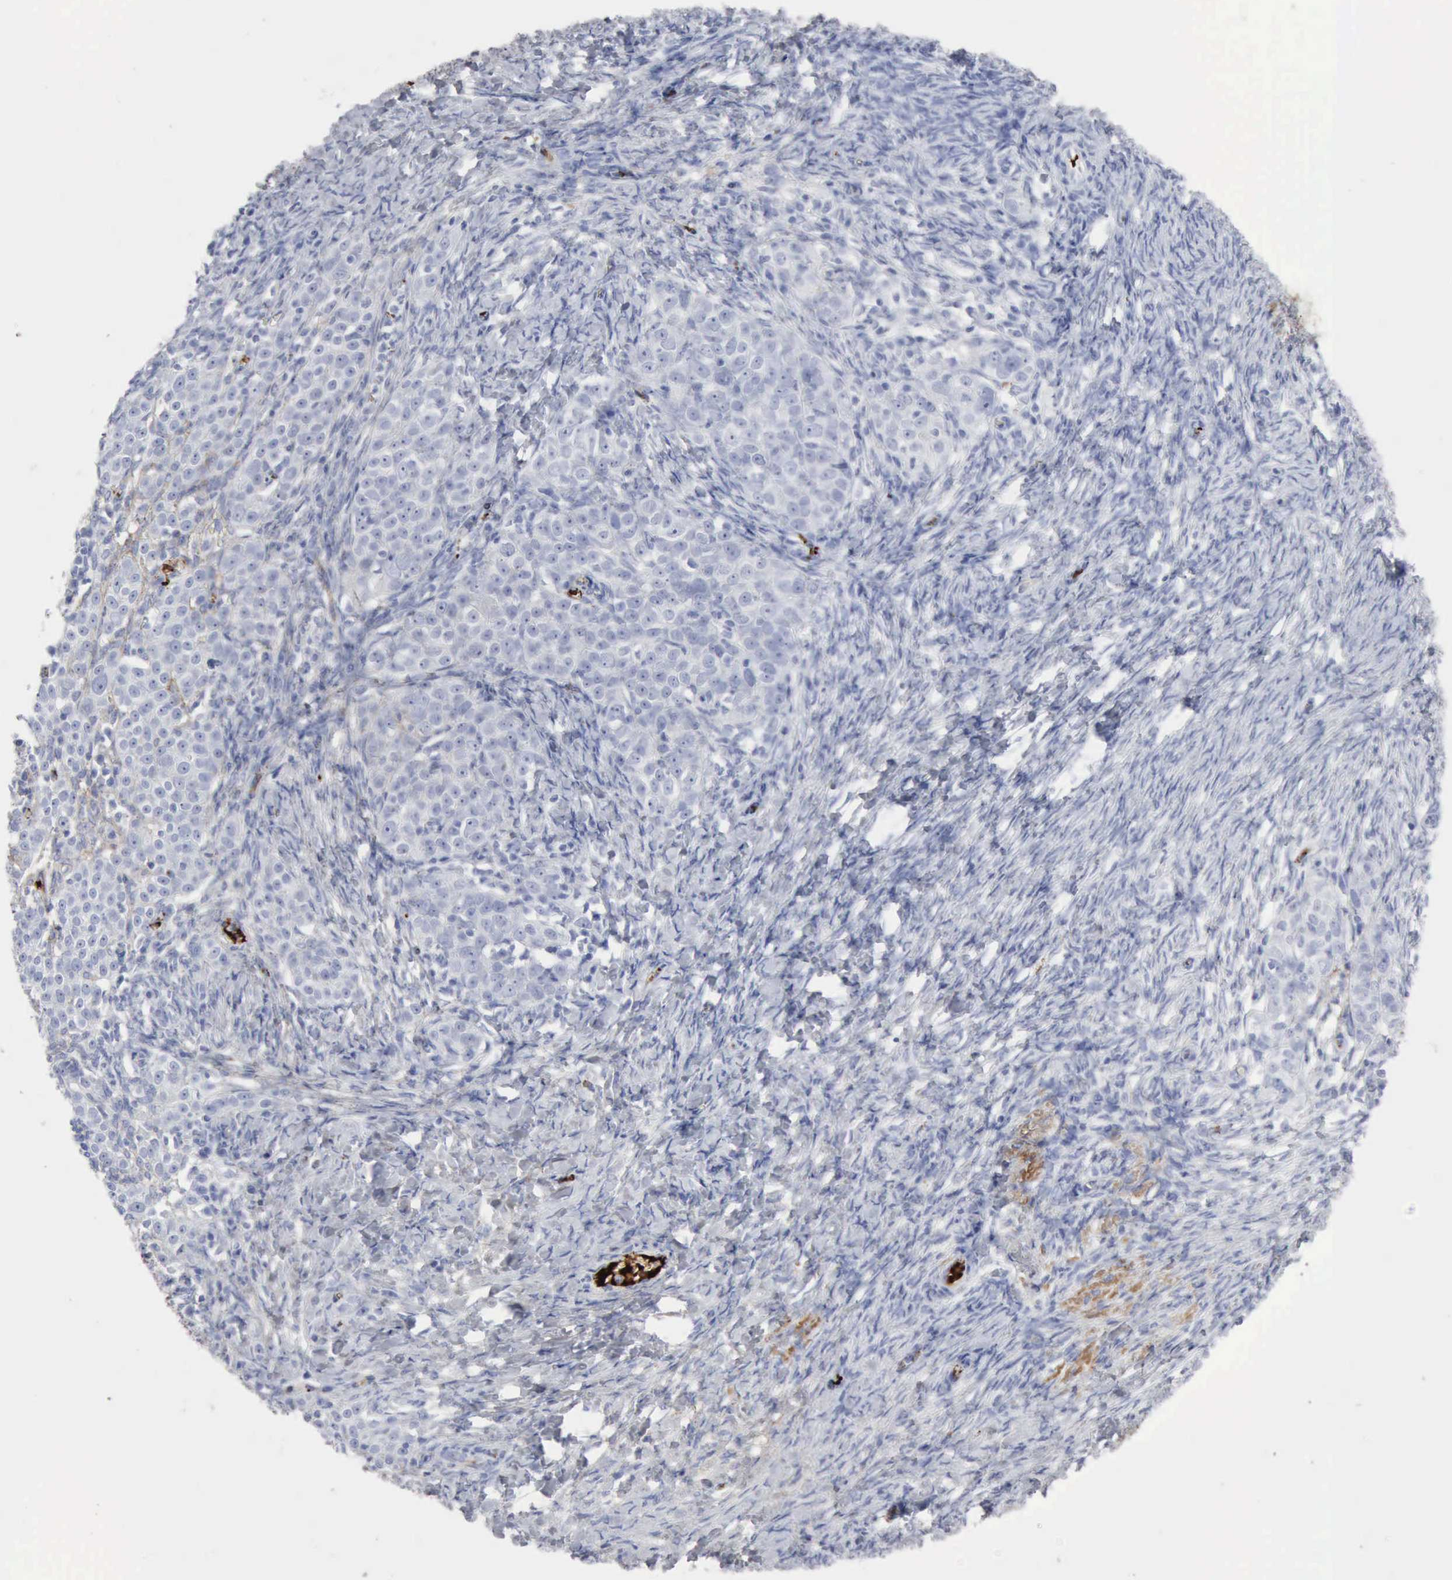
{"staining": {"intensity": "negative", "quantity": "none", "location": "none"}, "tissue": "ovarian cancer", "cell_type": "Tumor cells", "image_type": "cancer", "snomed": [{"axis": "morphology", "description": "Normal tissue, NOS"}, {"axis": "morphology", "description": "Cystadenocarcinoma, serous, NOS"}, {"axis": "topography", "description": "Ovary"}], "caption": "High magnification brightfield microscopy of ovarian cancer (serous cystadenocarcinoma) stained with DAB (brown) and counterstained with hematoxylin (blue): tumor cells show no significant expression.", "gene": "C4BPA", "patient": {"sex": "female", "age": 62}}